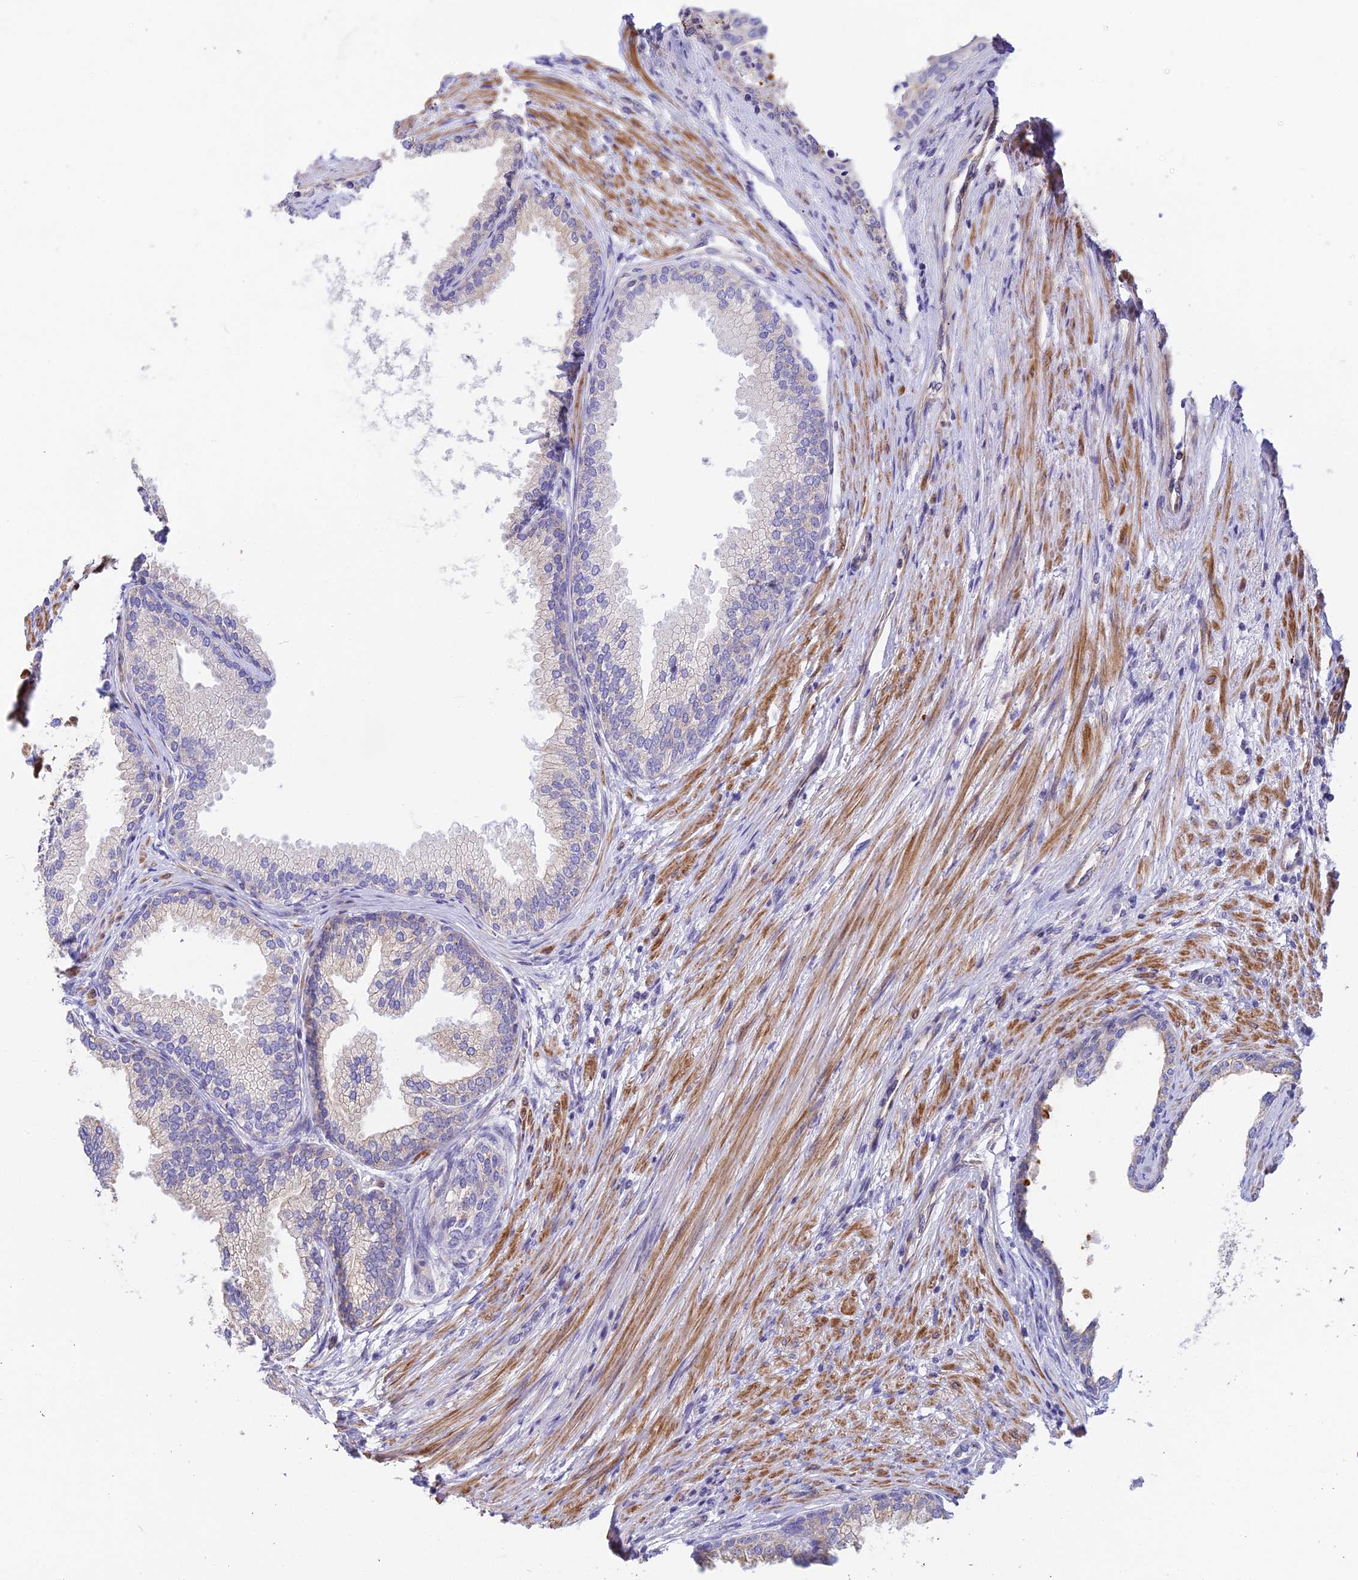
{"staining": {"intensity": "moderate", "quantity": "25%-75%", "location": "cytoplasmic/membranous"}, "tissue": "prostate", "cell_type": "Glandular cells", "image_type": "normal", "snomed": [{"axis": "morphology", "description": "Normal tissue, NOS"}, {"axis": "topography", "description": "Prostate"}], "caption": "A micrograph of prostate stained for a protein shows moderate cytoplasmic/membranous brown staining in glandular cells.", "gene": "CSPG4", "patient": {"sex": "male", "age": 76}}